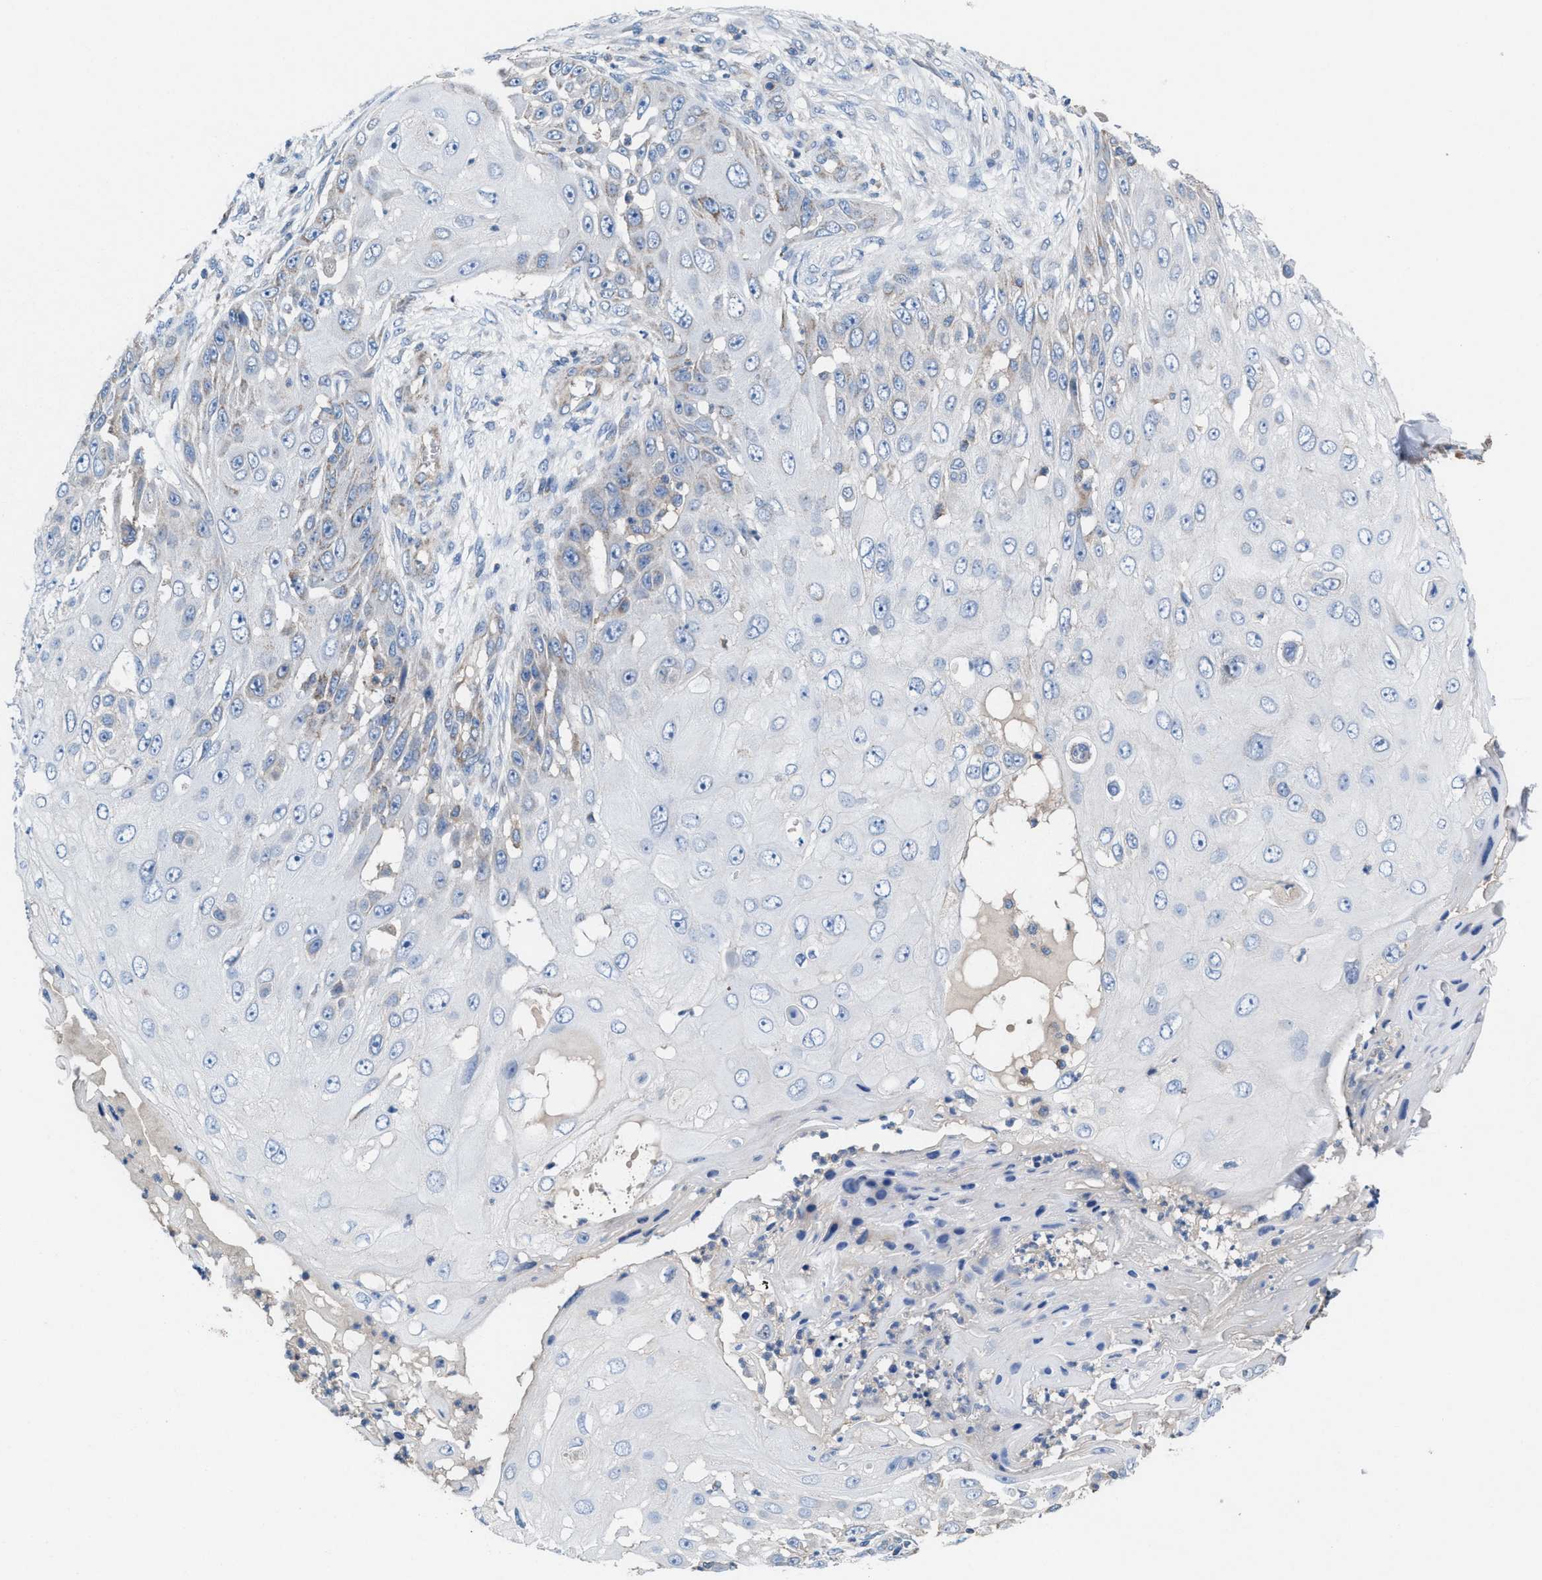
{"staining": {"intensity": "weak", "quantity": "<25%", "location": "cytoplasmic/membranous"}, "tissue": "skin cancer", "cell_type": "Tumor cells", "image_type": "cancer", "snomed": [{"axis": "morphology", "description": "Squamous cell carcinoma, NOS"}, {"axis": "topography", "description": "Skin"}], "caption": "Immunohistochemistry (IHC) of squamous cell carcinoma (skin) displays no staining in tumor cells.", "gene": "MRM1", "patient": {"sex": "female", "age": 44}}